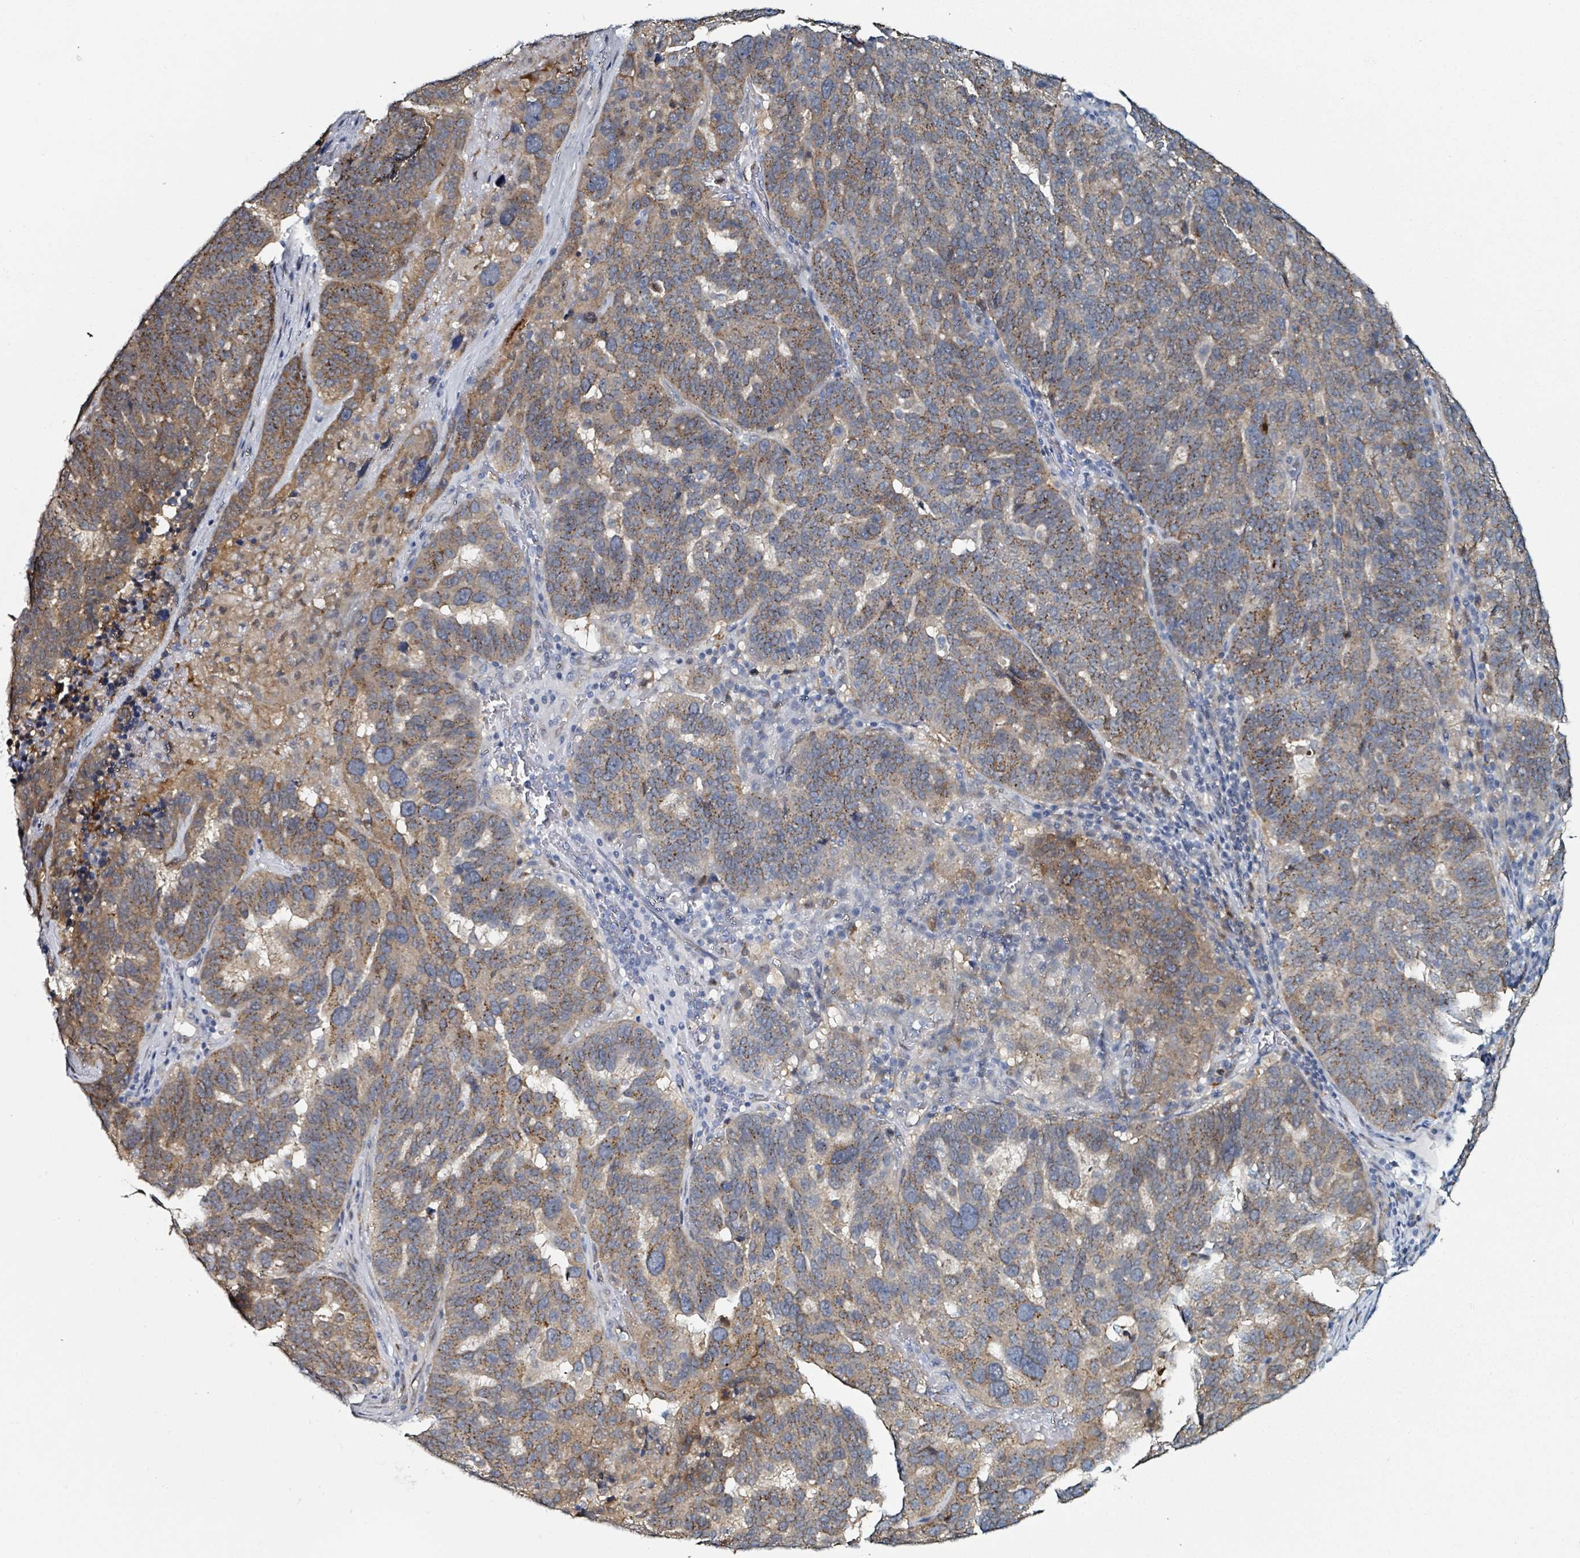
{"staining": {"intensity": "strong", "quantity": "25%-75%", "location": "cytoplasmic/membranous"}, "tissue": "ovarian cancer", "cell_type": "Tumor cells", "image_type": "cancer", "snomed": [{"axis": "morphology", "description": "Cystadenocarcinoma, serous, NOS"}, {"axis": "topography", "description": "Ovary"}], "caption": "The image exhibits a brown stain indicating the presence of a protein in the cytoplasmic/membranous of tumor cells in ovarian cancer.", "gene": "B3GAT3", "patient": {"sex": "female", "age": 59}}